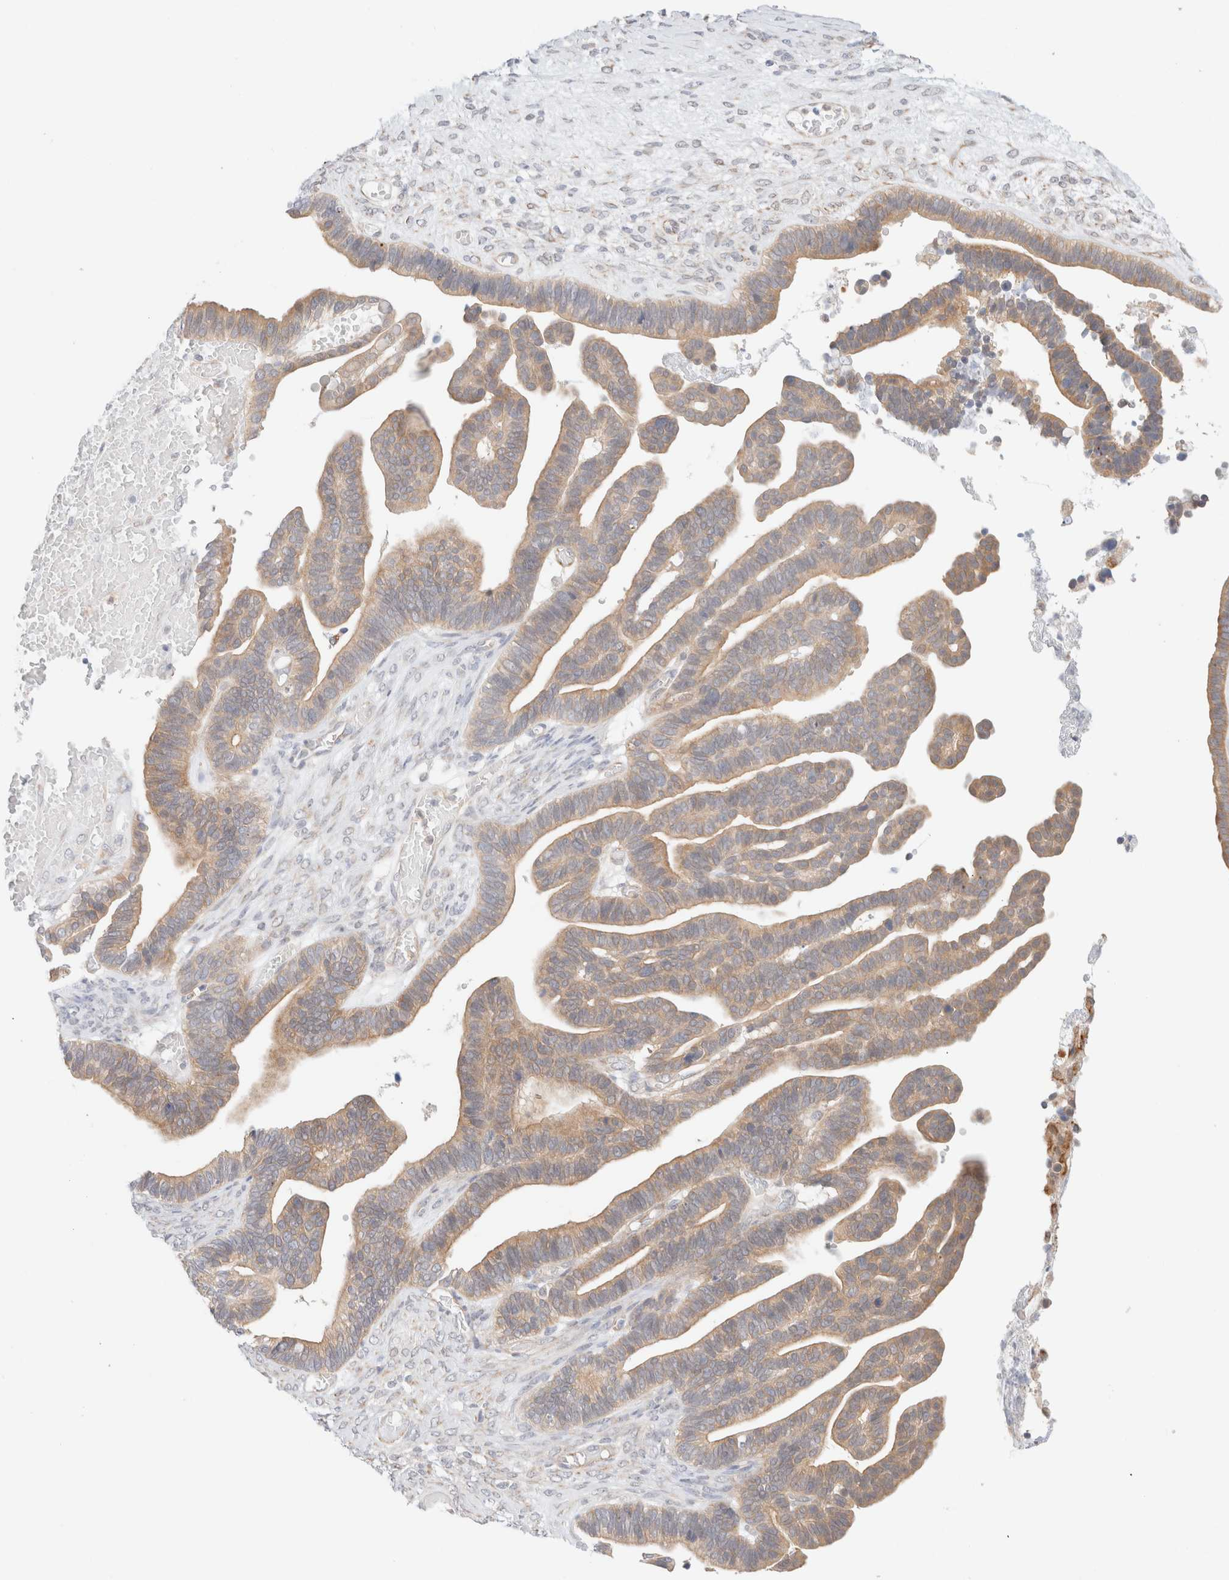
{"staining": {"intensity": "weak", "quantity": ">75%", "location": "cytoplasmic/membranous"}, "tissue": "ovarian cancer", "cell_type": "Tumor cells", "image_type": "cancer", "snomed": [{"axis": "morphology", "description": "Cystadenocarcinoma, serous, NOS"}, {"axis": "topography", "description": "Ovary"}], "caption": "A brown stain highlights weak cytoplasmic/membranous staining of a protein in human ovarian cancer tumor cells.", "gene": "UNC13B", "patient": {"sex": "female", "age": 56}}